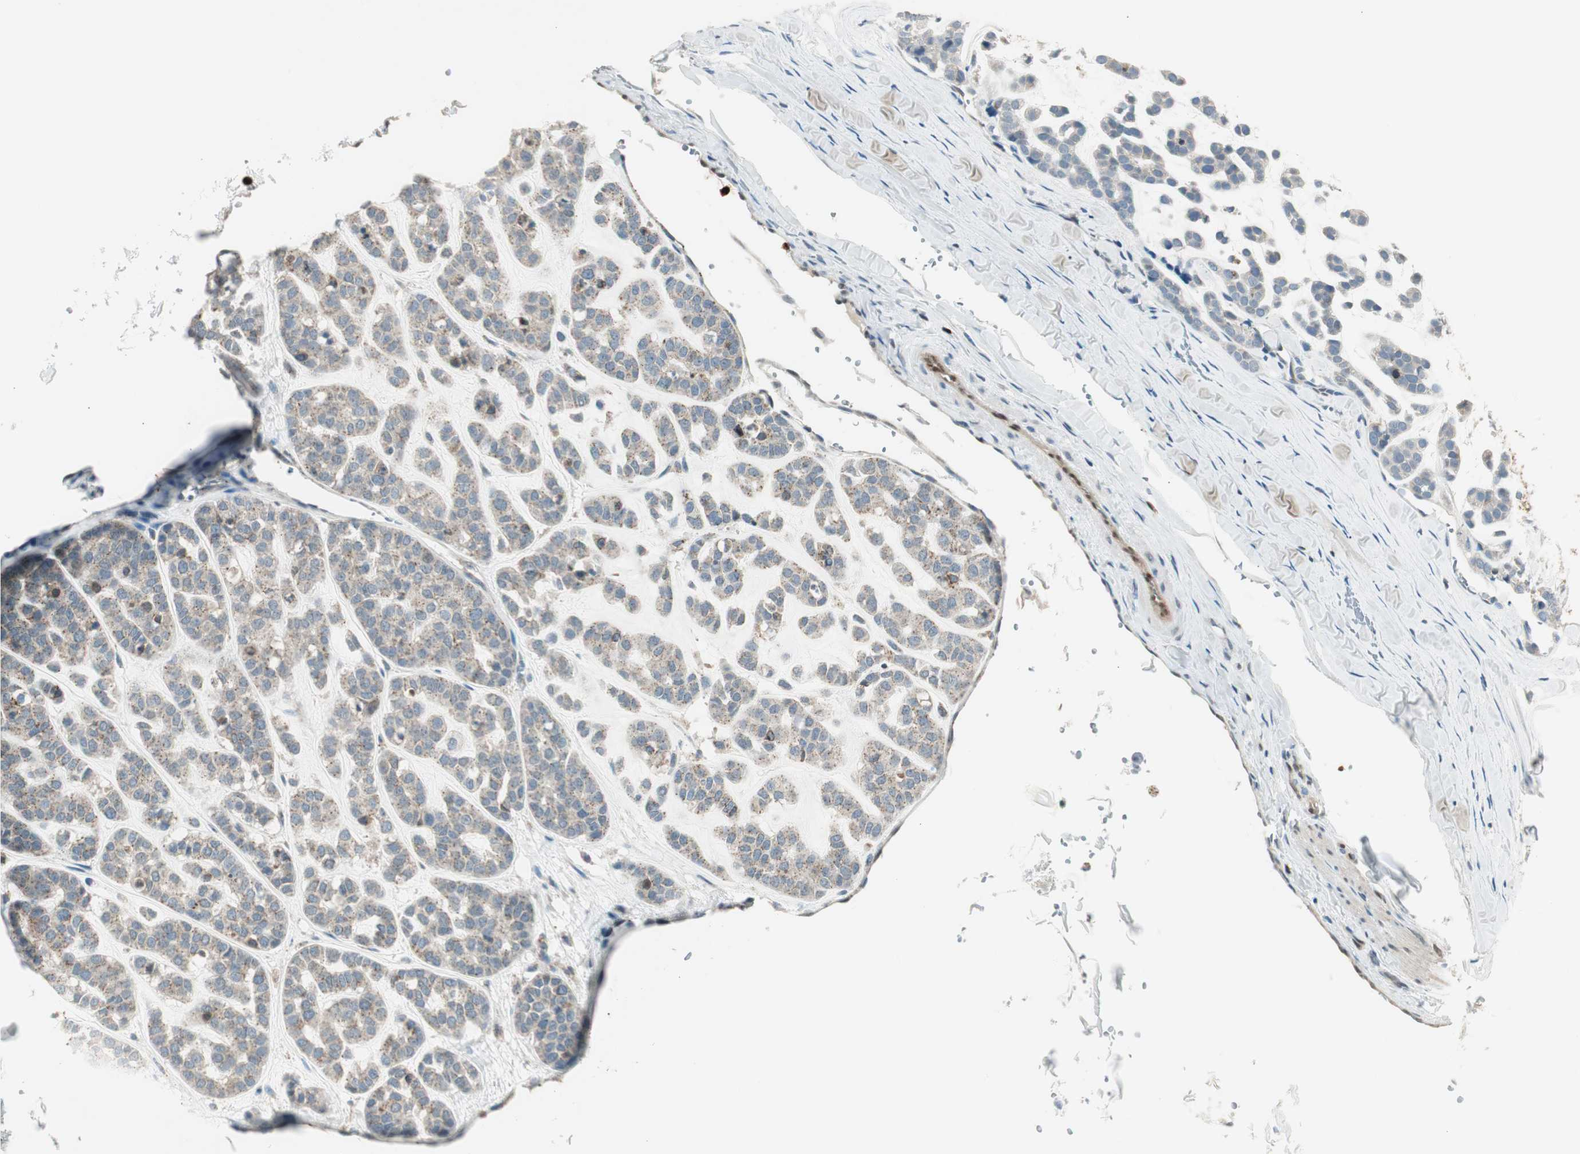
{"staining": {"intensity": "negative", "quantity": "none", "location": "none"}, "tissue": "head and neck cancer", "cell_type": "Tumor cells", "image_type": "cancer", "snomed": [{"axis": "morphology", "description": "Adenocarcinoma, NOS"}, {"axis": "morphology", "description": "Adenoma, NOS"}, {"axis": "topography", "description": "Head-Neck"}], "caption": "The micrograph exhibits no staining of tumor cells in head and neck adenocarcinoma.", "gene": "LTA4H", "patient": {"sex": "female", "age": 55}}